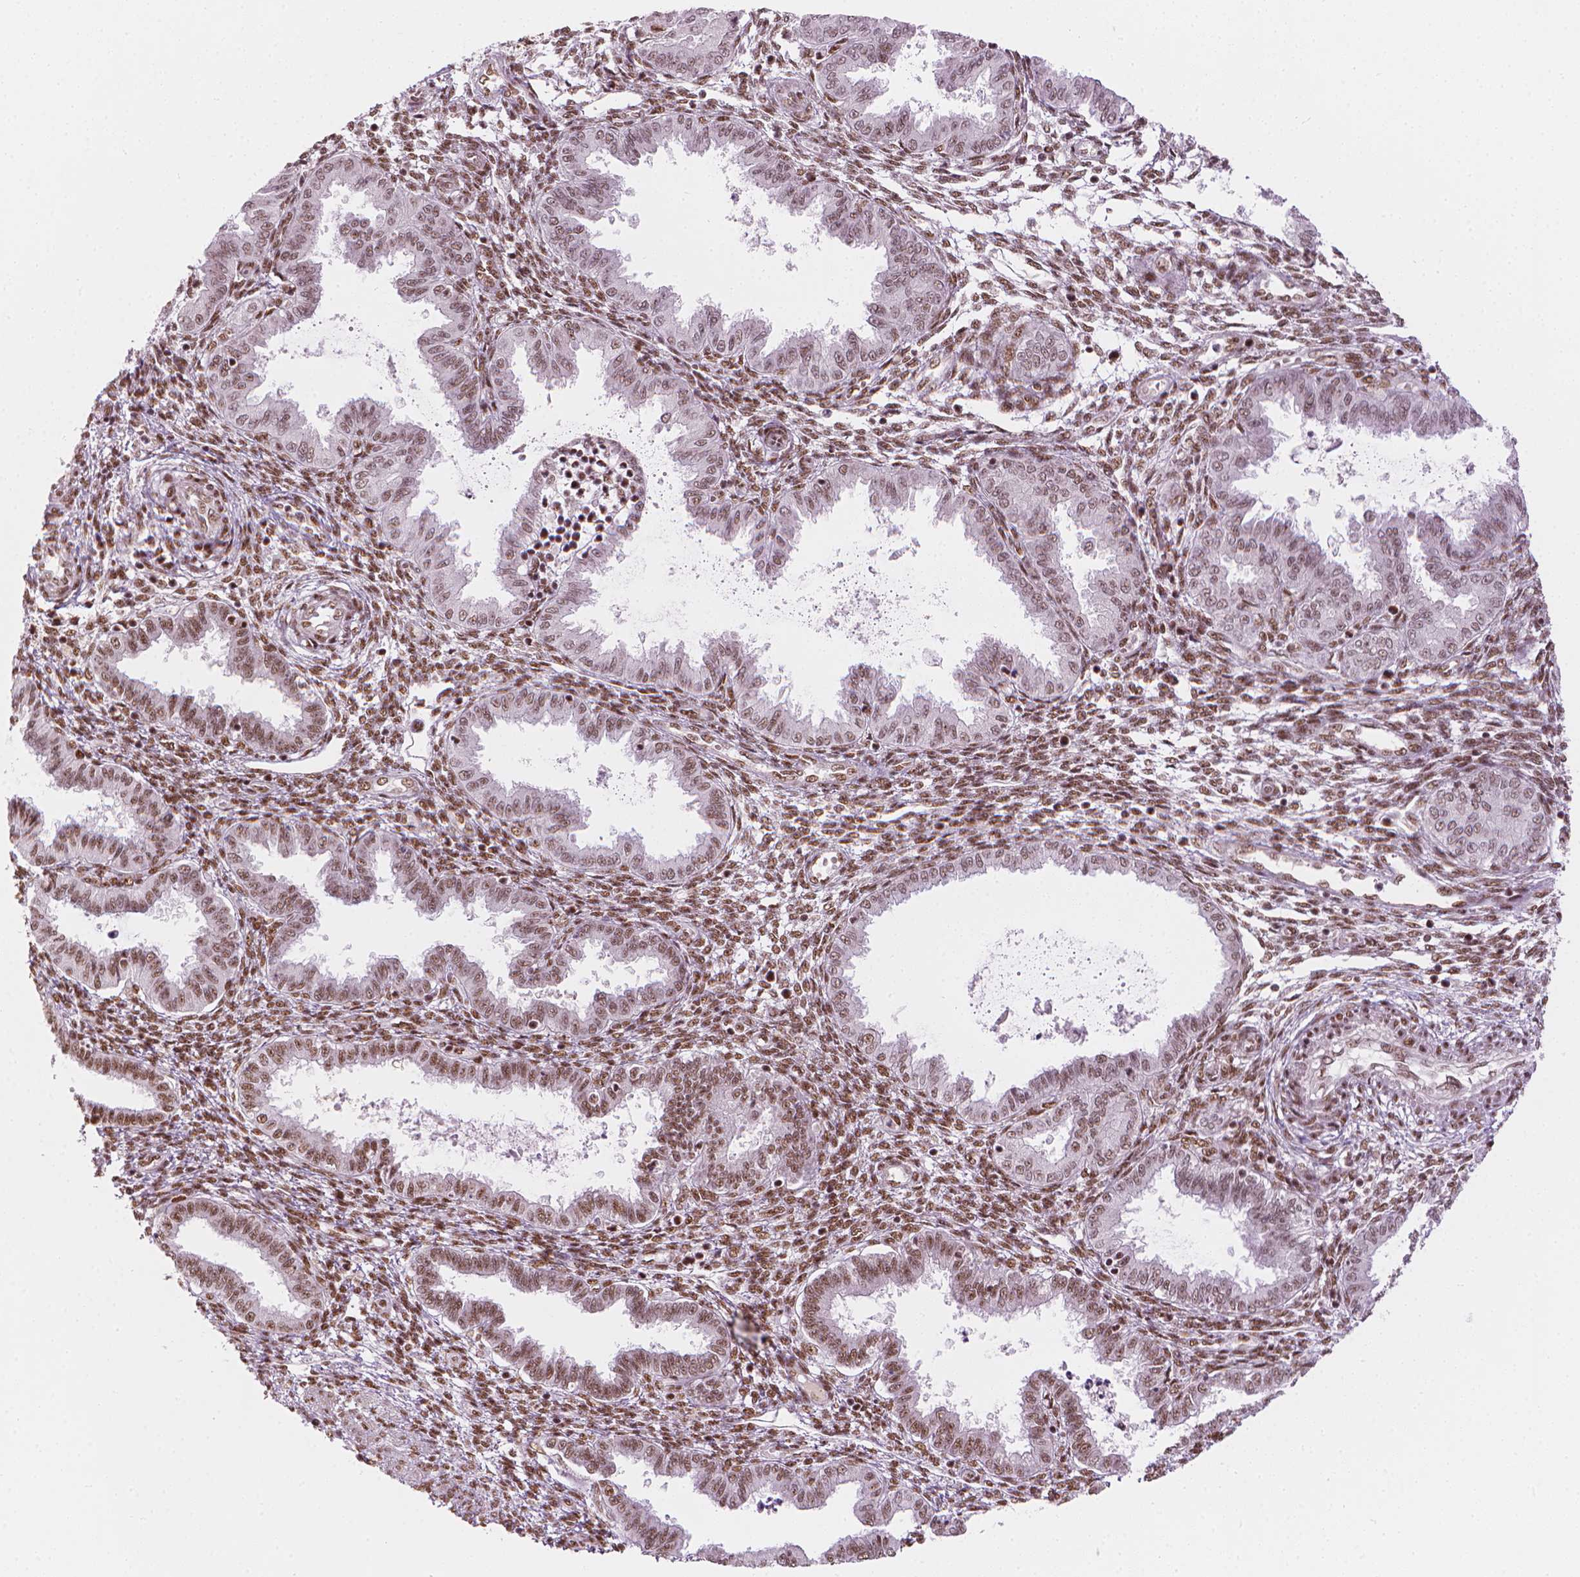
{"staining": {"intensity": "moderate", "quantity": ">75%", "location": "nuclear"}, "tissue": "endometrium", "cell_type": "Cells in endometrial stroma", "image_type": "normal", "snomed": [{"axis": "morphology", "description": "Normal tissue, NOS"}, {"axis": "topography", "description": "Endometrium"}], "caption": "Brown immunohistochemical staining in normal endometrium shows moderate nuclear expression in approximately >75% of cells in endometrial stroma. (Stains: DAB in brown, nuclei in blue, Microscopy: brightfield microscopy at high magnification).", "gene": "ELF2", "patient": {"sex": "female", "age": 33}}